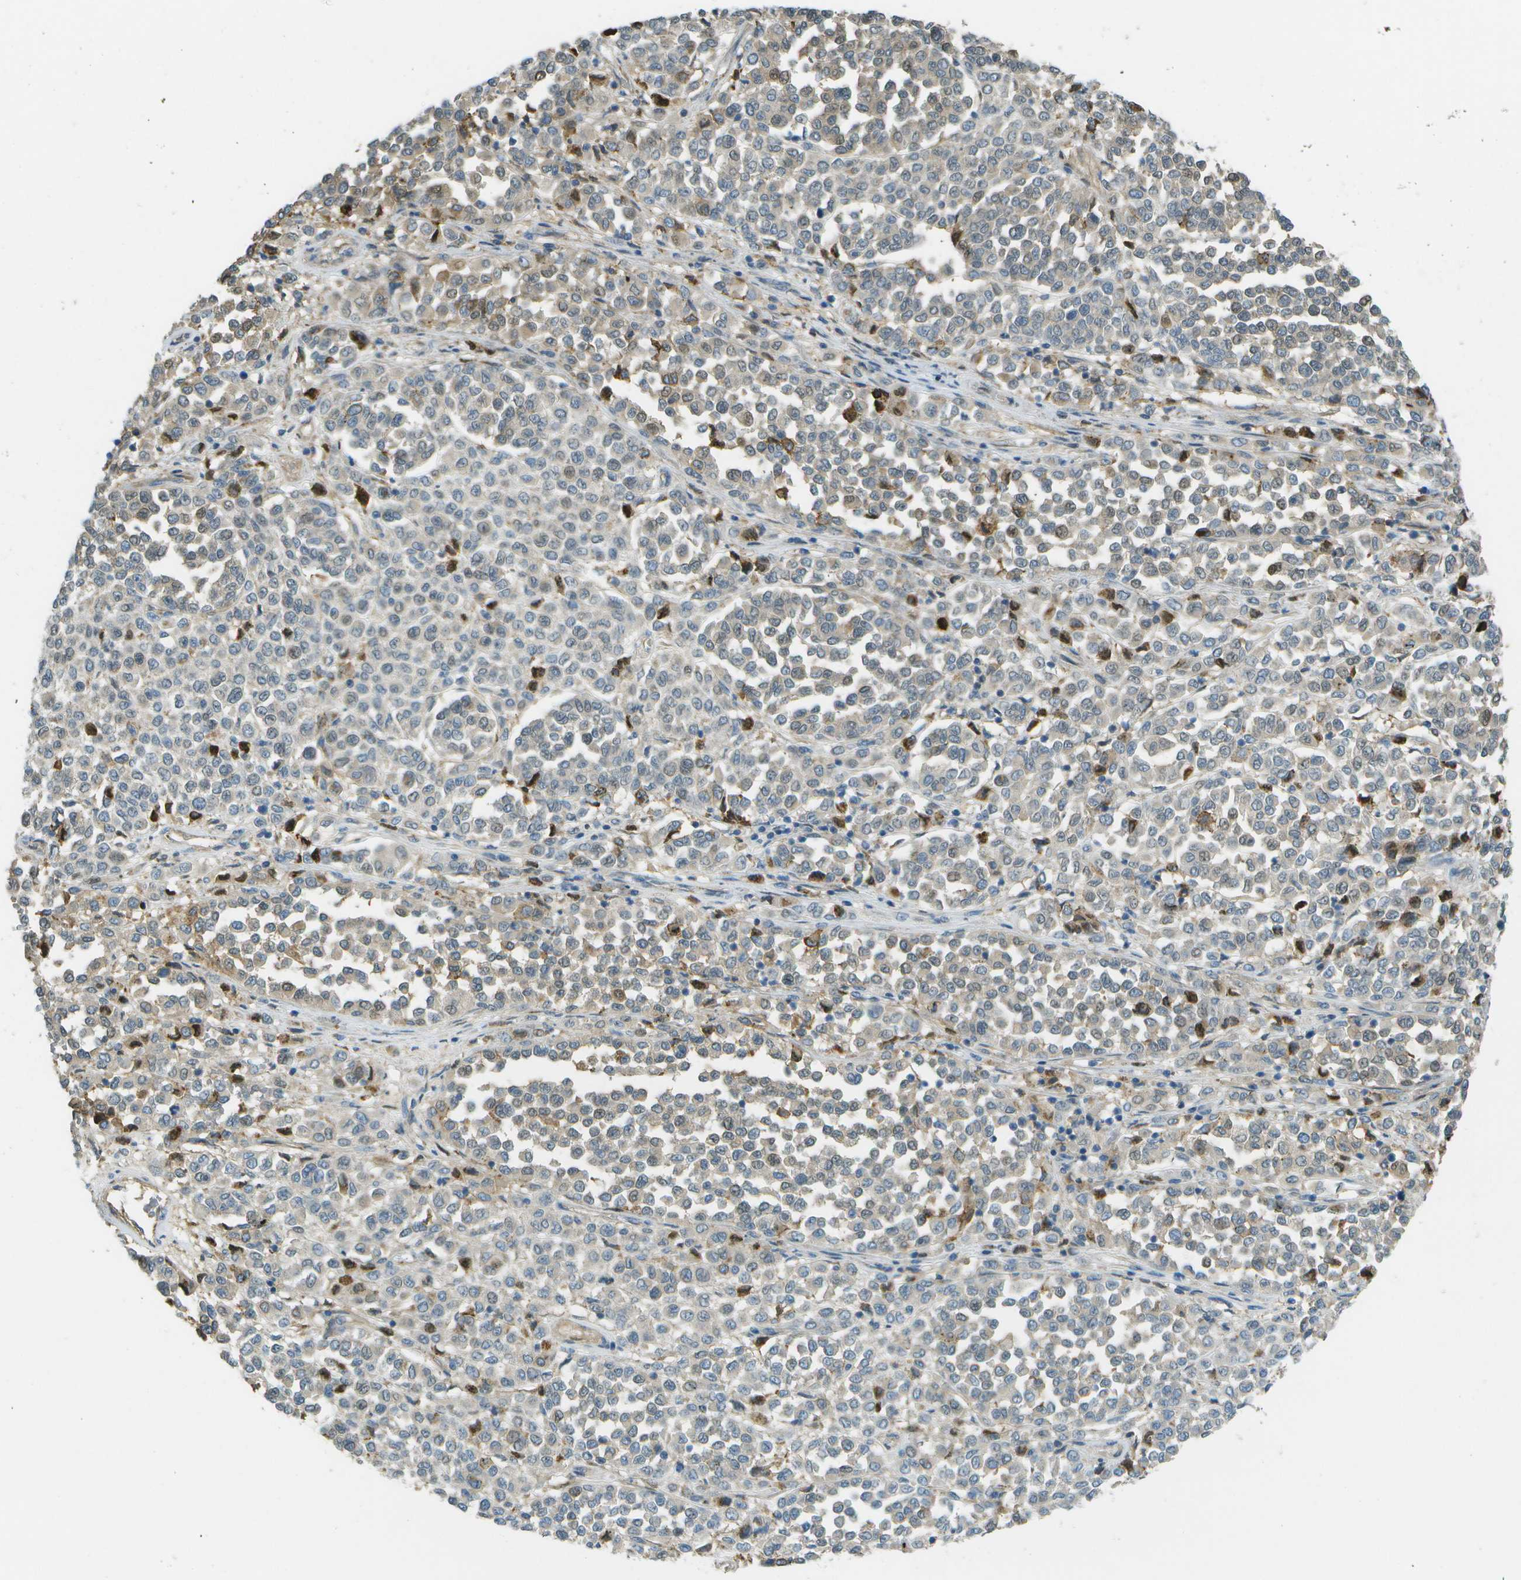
{"staining": {"intensity": "weak", "quantity": "25%-75%", "location": "cytoplasmic/membranous"}, "tissue": "melanoma", "cell_type": "Tumor cells", "image_type": "cancer", "snomed": [{"axis": "morphology", "description": "Malignant melanoma, Metastatic site"}, {"axis": "topography", "description": "Pancreas"}], "caption": "Immunohistochemical staining of malignant melanoma (metastatic site) demonstrates low levels of weak cytoplasmic/membranous staining in about 25%-75% of tumor cells.", "gene": "LRRC66", "patient": {"sex": "female", "age": 30}}